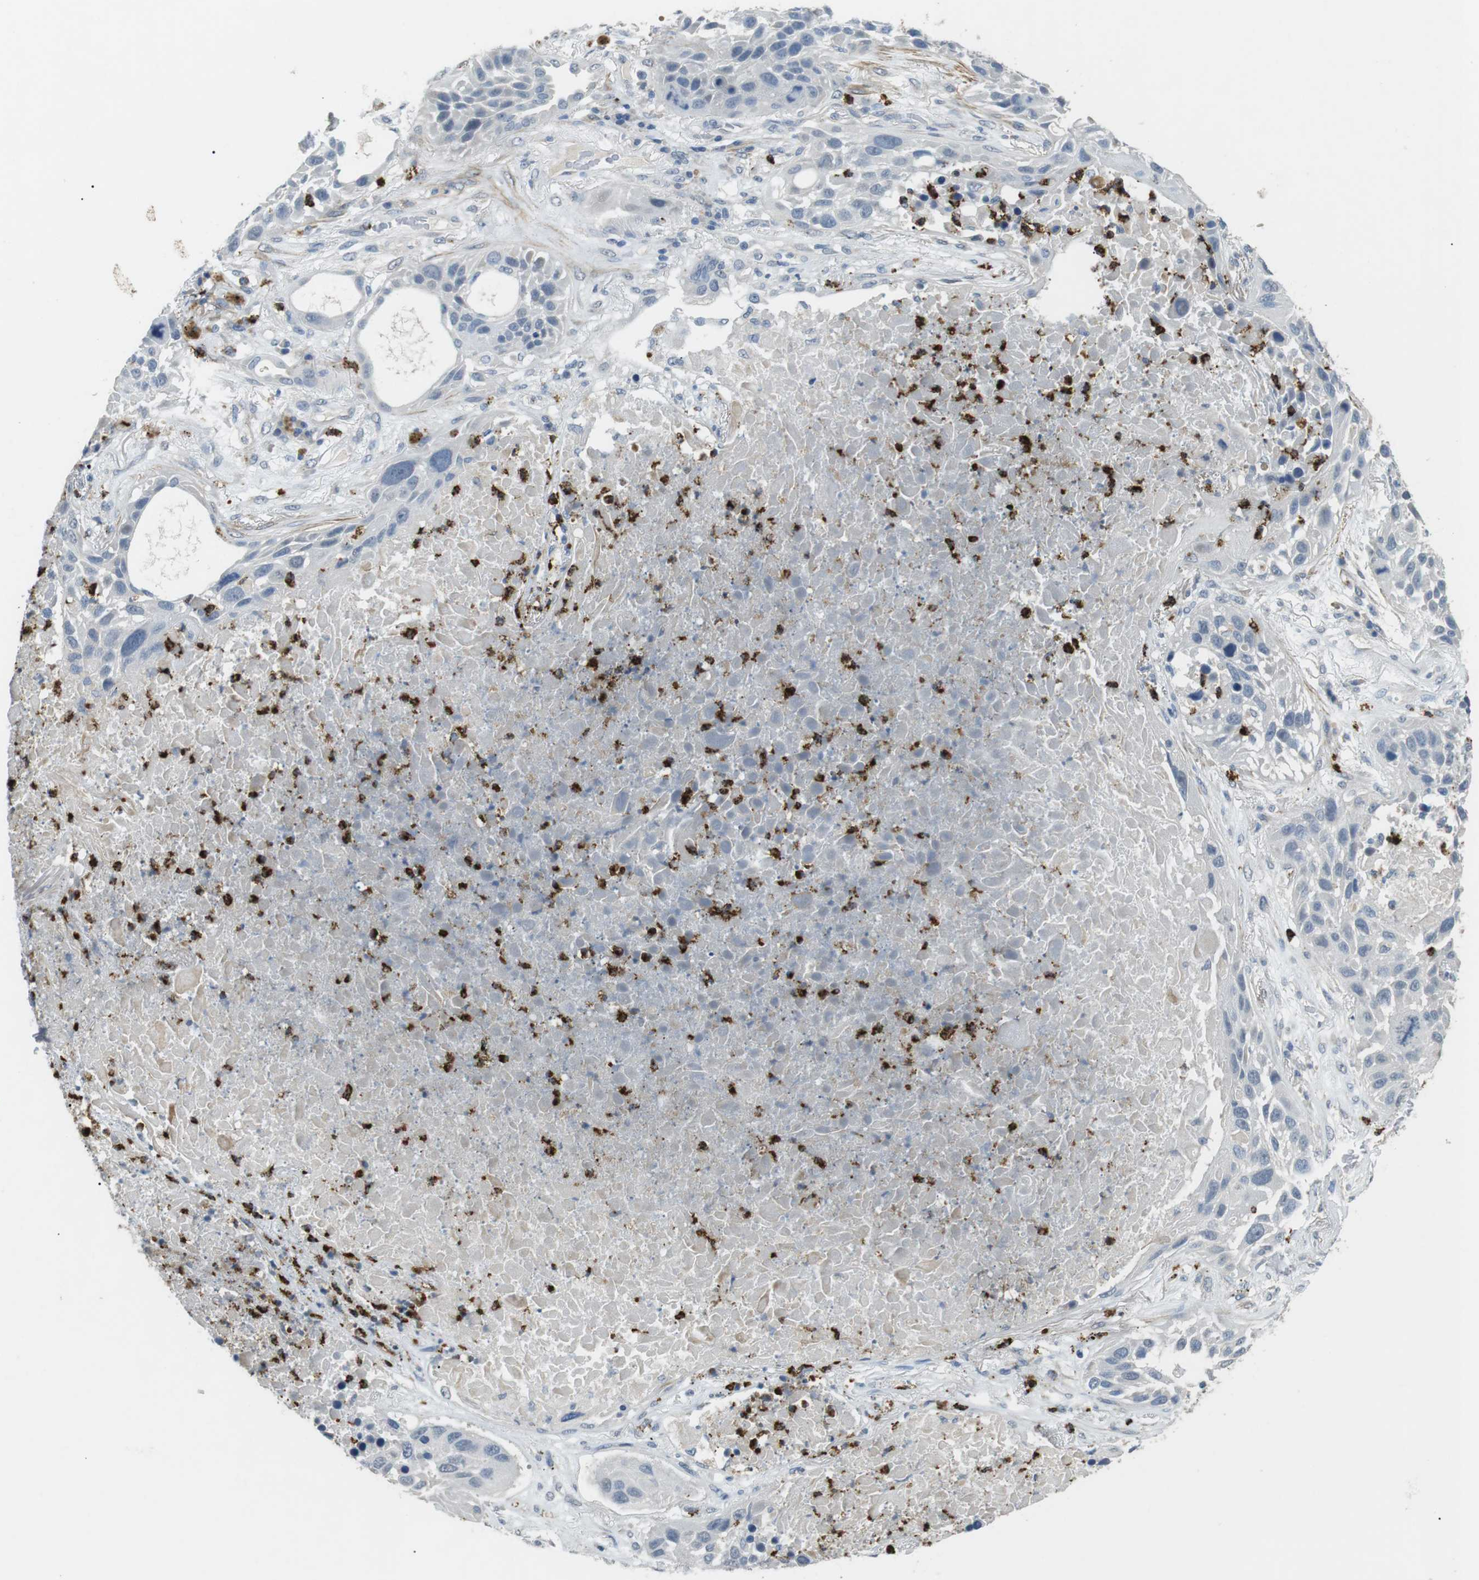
{"staining": {"intensity": "negative", "quantity": "none", "location": "none"}, "tissue": "lung cancer", "cell_type": "Tumor cells", "image_type": "cancer", "snomed": [{"axis": "morphology", "description": "Squamous cell carcinoma, NOS"}, {"axis": "topography", "description": "Lung"}], "caption": "Tumor cells are negative for protein expression in human lung squamous cell carcinoma. Nuclei are stained in blue.", "gene": "GZMM", "patient": {"sex": "male", "age": 57}}